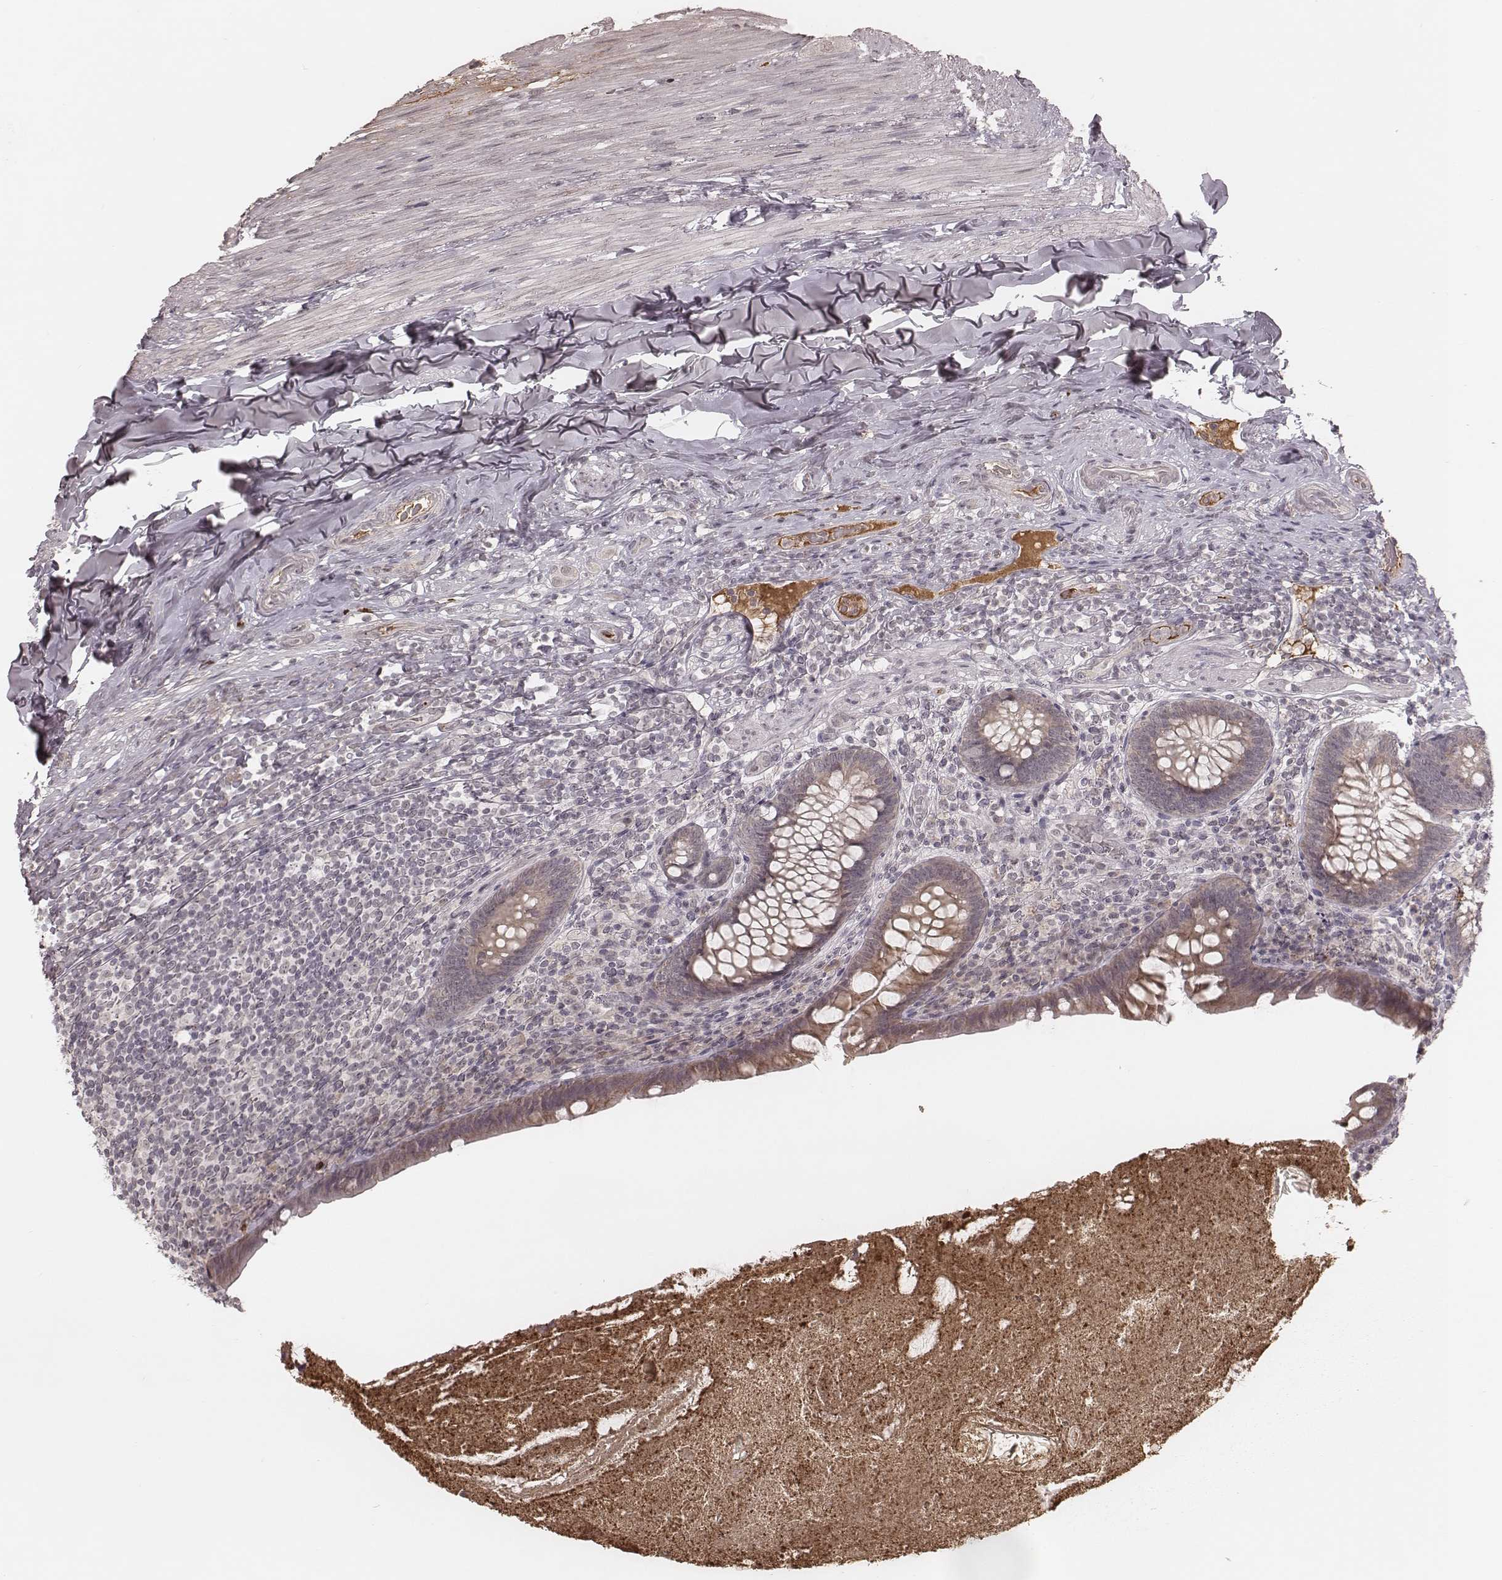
{"staining": {"intensity": "weak", "quantity": ">75%", "location": "cytoplasmic/membranous"}, "tissue": "appendix", "cell_type": "Glandular cells", "image_type": "normal", "snomed": [{"axis": "morphology", "description": "Normal tissue, NOS"}, {"axis": "topography", "description": "Appendix"}], "caption": "Appendix stained with IHC exhibits weak cytoplasmic/membranous positivity in about >75% of glandular cells. Ihc stains the protein in brown and the nuclei are stained blue.", "gene": "IL5", "patient": {"sex": "male", "age": 47}}